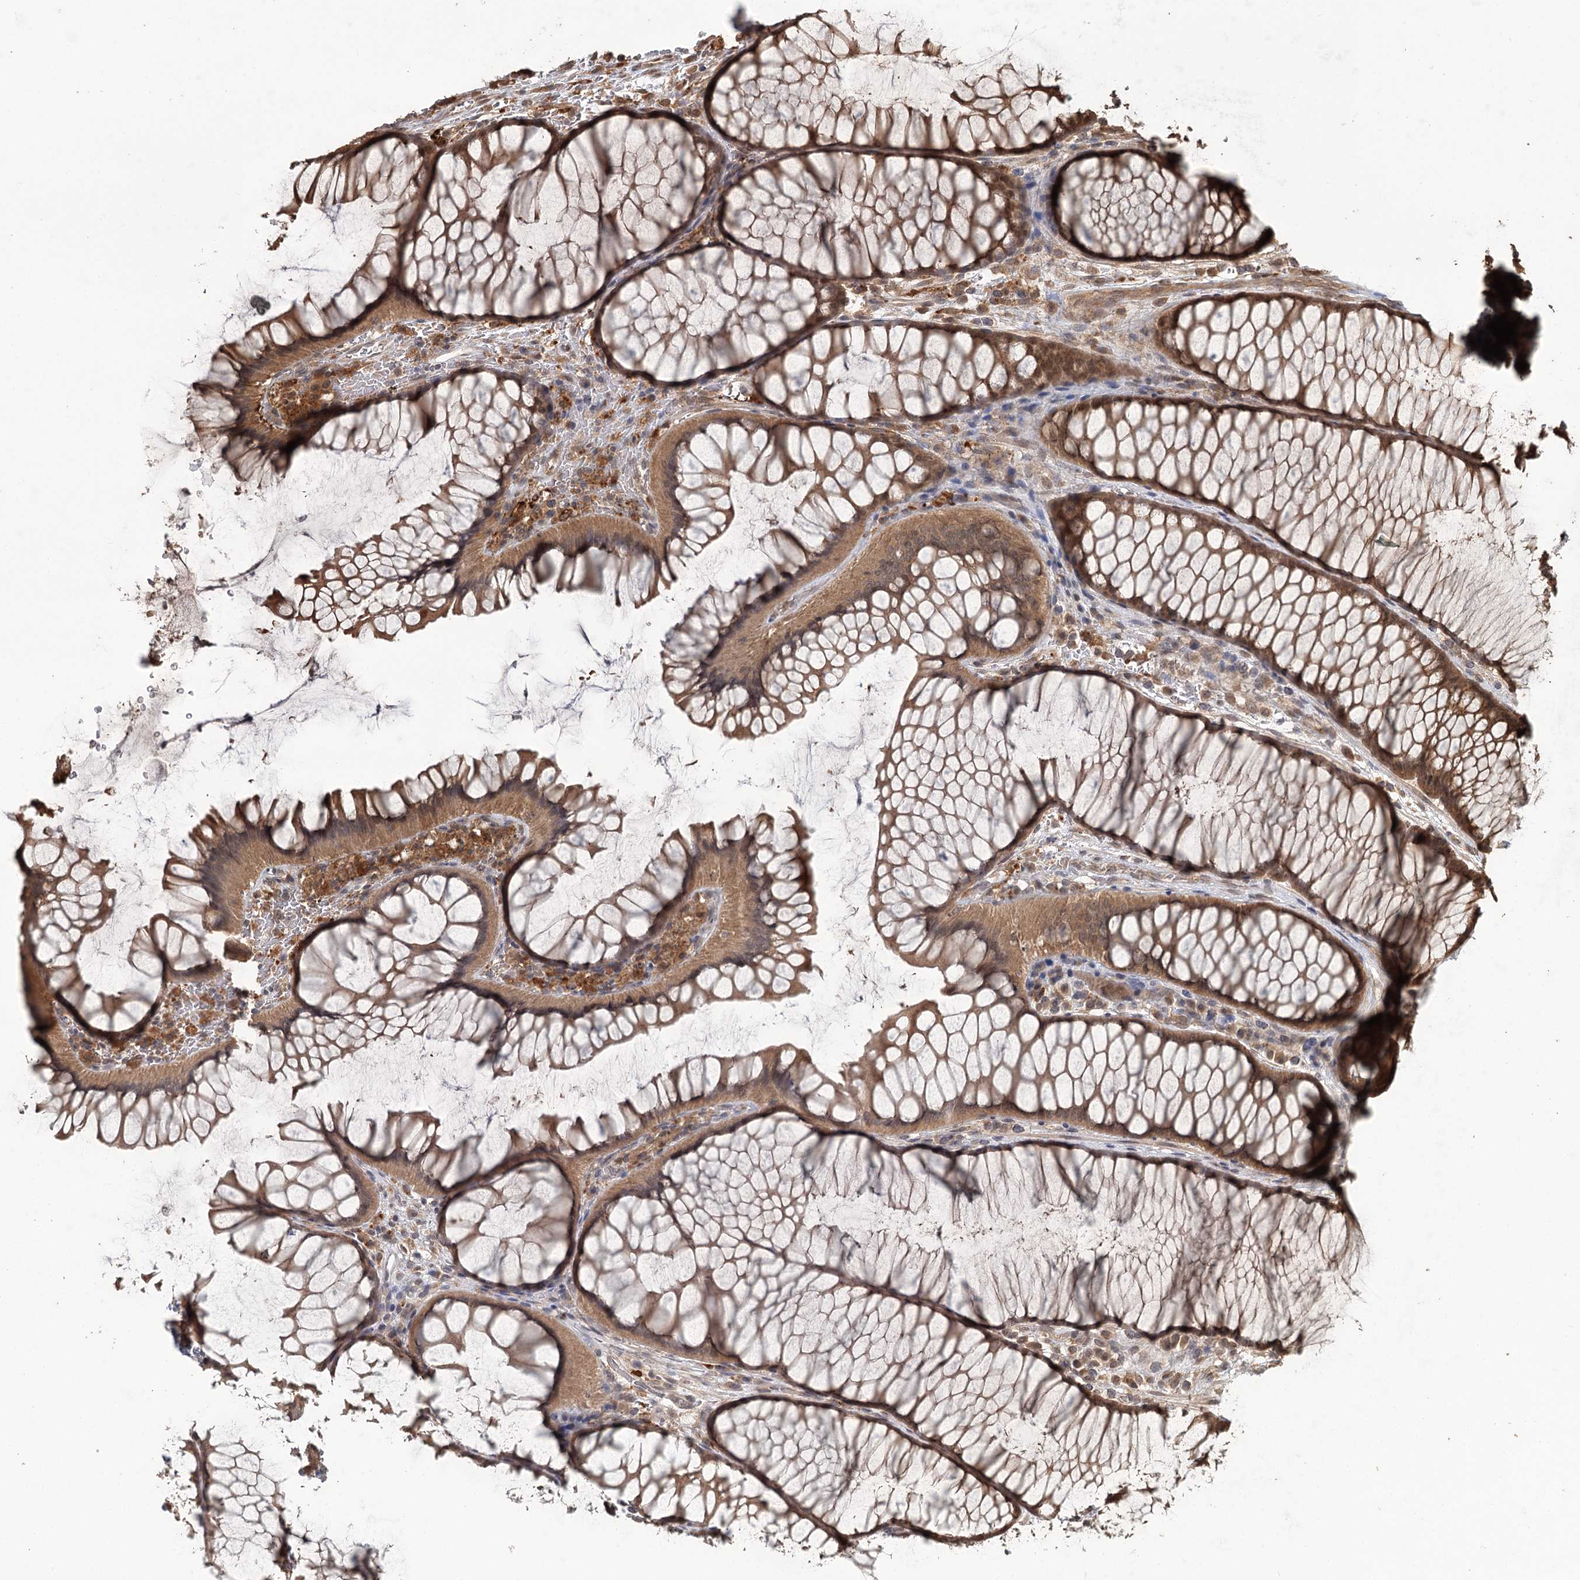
{"staining": {"intensity": "moderate", "quantity": ">75%", "location": "cytoplasmic/membranous,nuclear"}, "tissue": "colon", "cell_type": "Endothelial cells", "image_type": "normal", "snomed": [{"axis": "morphology", "description": "Normal tissue, NOS"}, {"axis": "topography", "description": "Colon"}], "caption": "Moderate cytoplasmic/membranous,nuclear expression is present in approximately >75% of endothelial cells in benign colon.", "gene": "N6AMT1", "patient": {"sex": "female", "age": 82}}